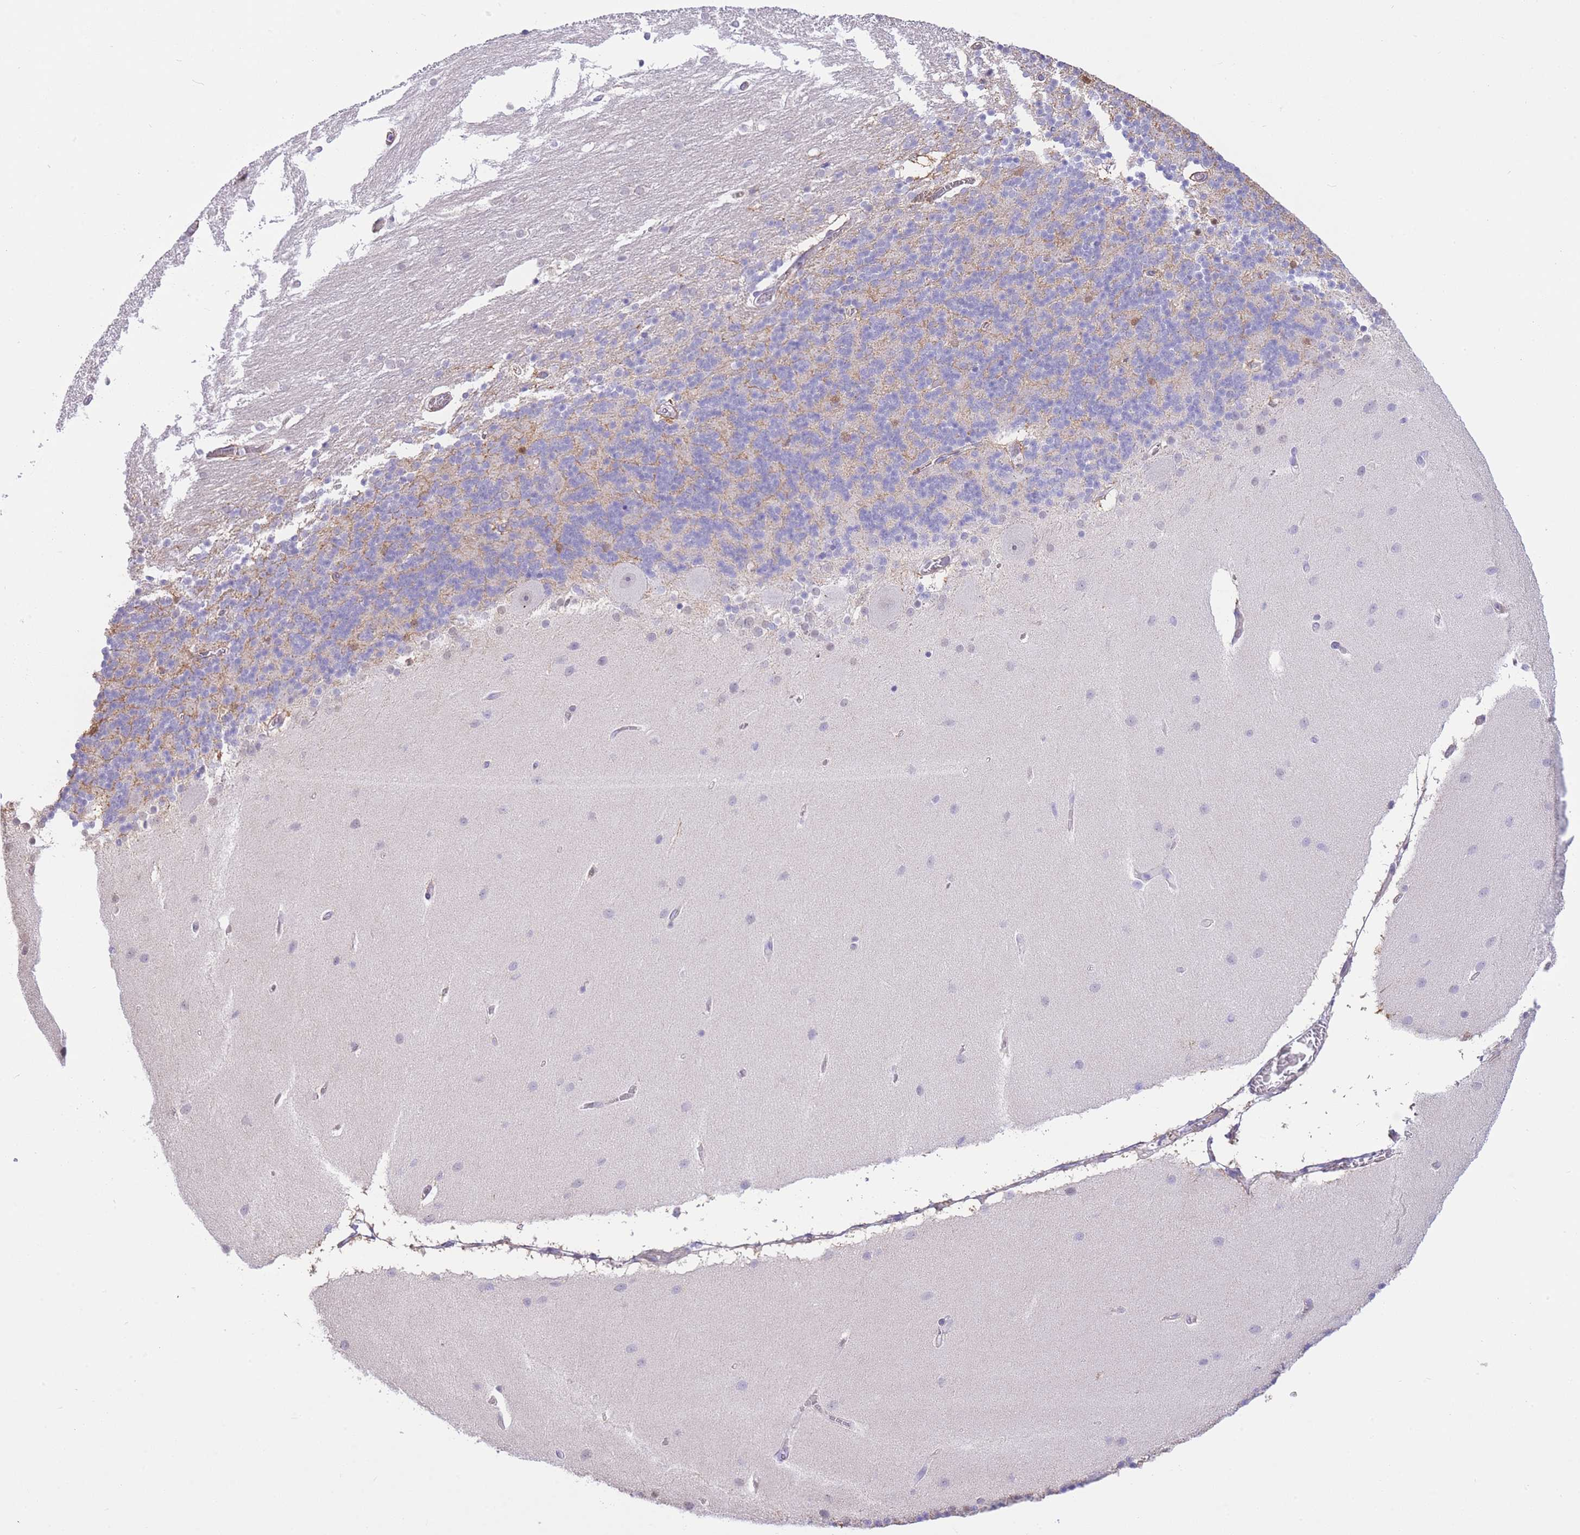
{"staining": {"intensity": "negative", "quantity": "none", "location": "none"}, "tissue": "cerebellum", "cell_type": "Cells in granular layer", "image_type": "normal", "snomed": [{"axis": "morphology", "description": "Normal tissue, NOS"}, {"axis": "topography", "description": "Cerebellum"}], "caption": "This image is of unremarkable cerebellum stained with immunohistochemistry (IHC) to label a protein in brown with the nuclei are counter-stained blue. There is no staining in cells in granular layer.", "gene": "PSG11", "patient": {"sex": "female", "age": 54}}